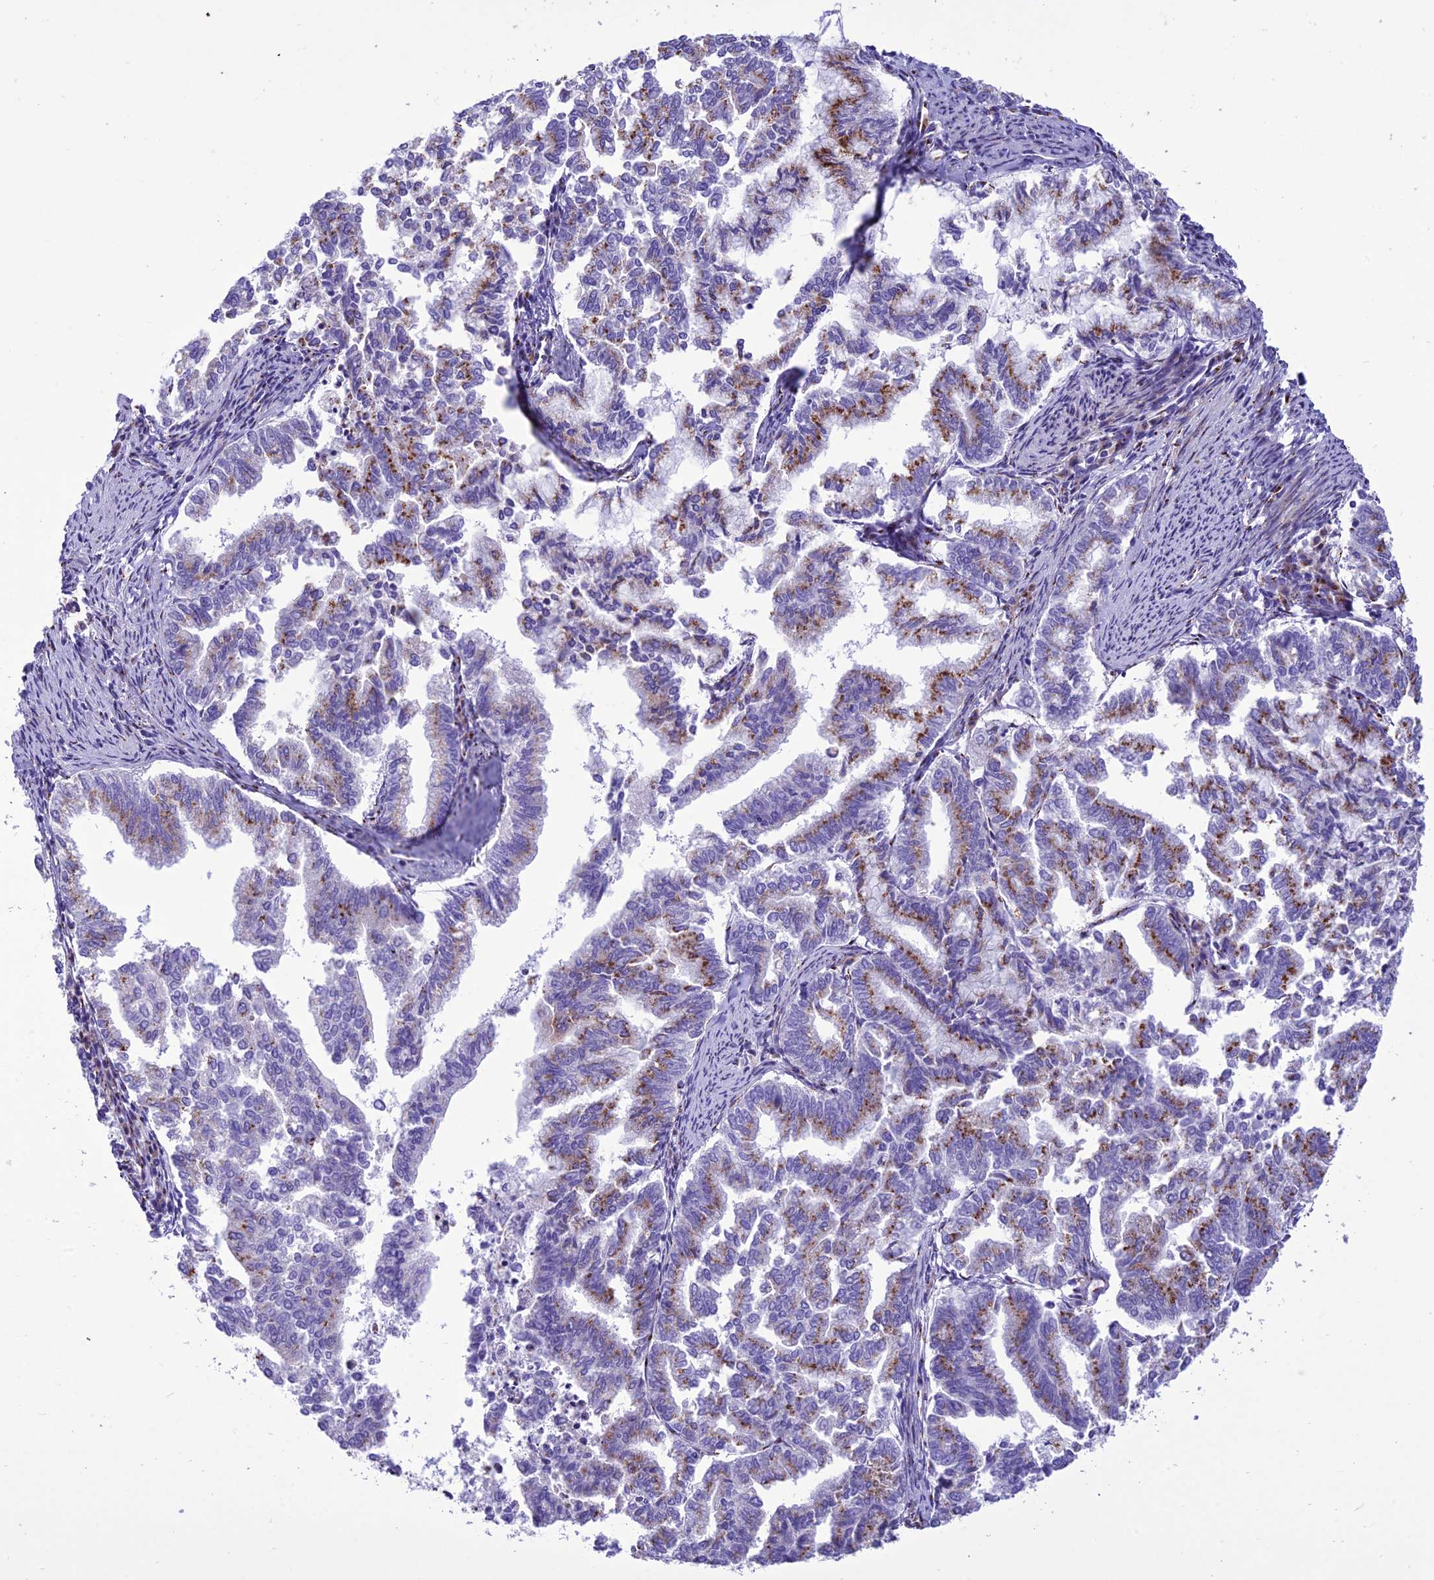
{"staining": {"intensity": "moderate", "quantity": "25%-75%", "location": "cytoplasmic/membranous"}, "tissue": "endometrial cancer", "cell_type": "Tumor cells", "image_type": "cancer", "snomed": [{"axis": "morphology", "description": "Adenocarcinoma, NOS"}, {"axis": "topography", "description": "Endometrium"}], "caption": "There is medium levels of moderate cytoplasmic/membranous expression in tumor cells of endometrial adenocarcinoma, as demonstrated by immunohistochemical staining (brown color).", "gene": "GOLM2", "patient": {"sex": "female", "age": 79}}